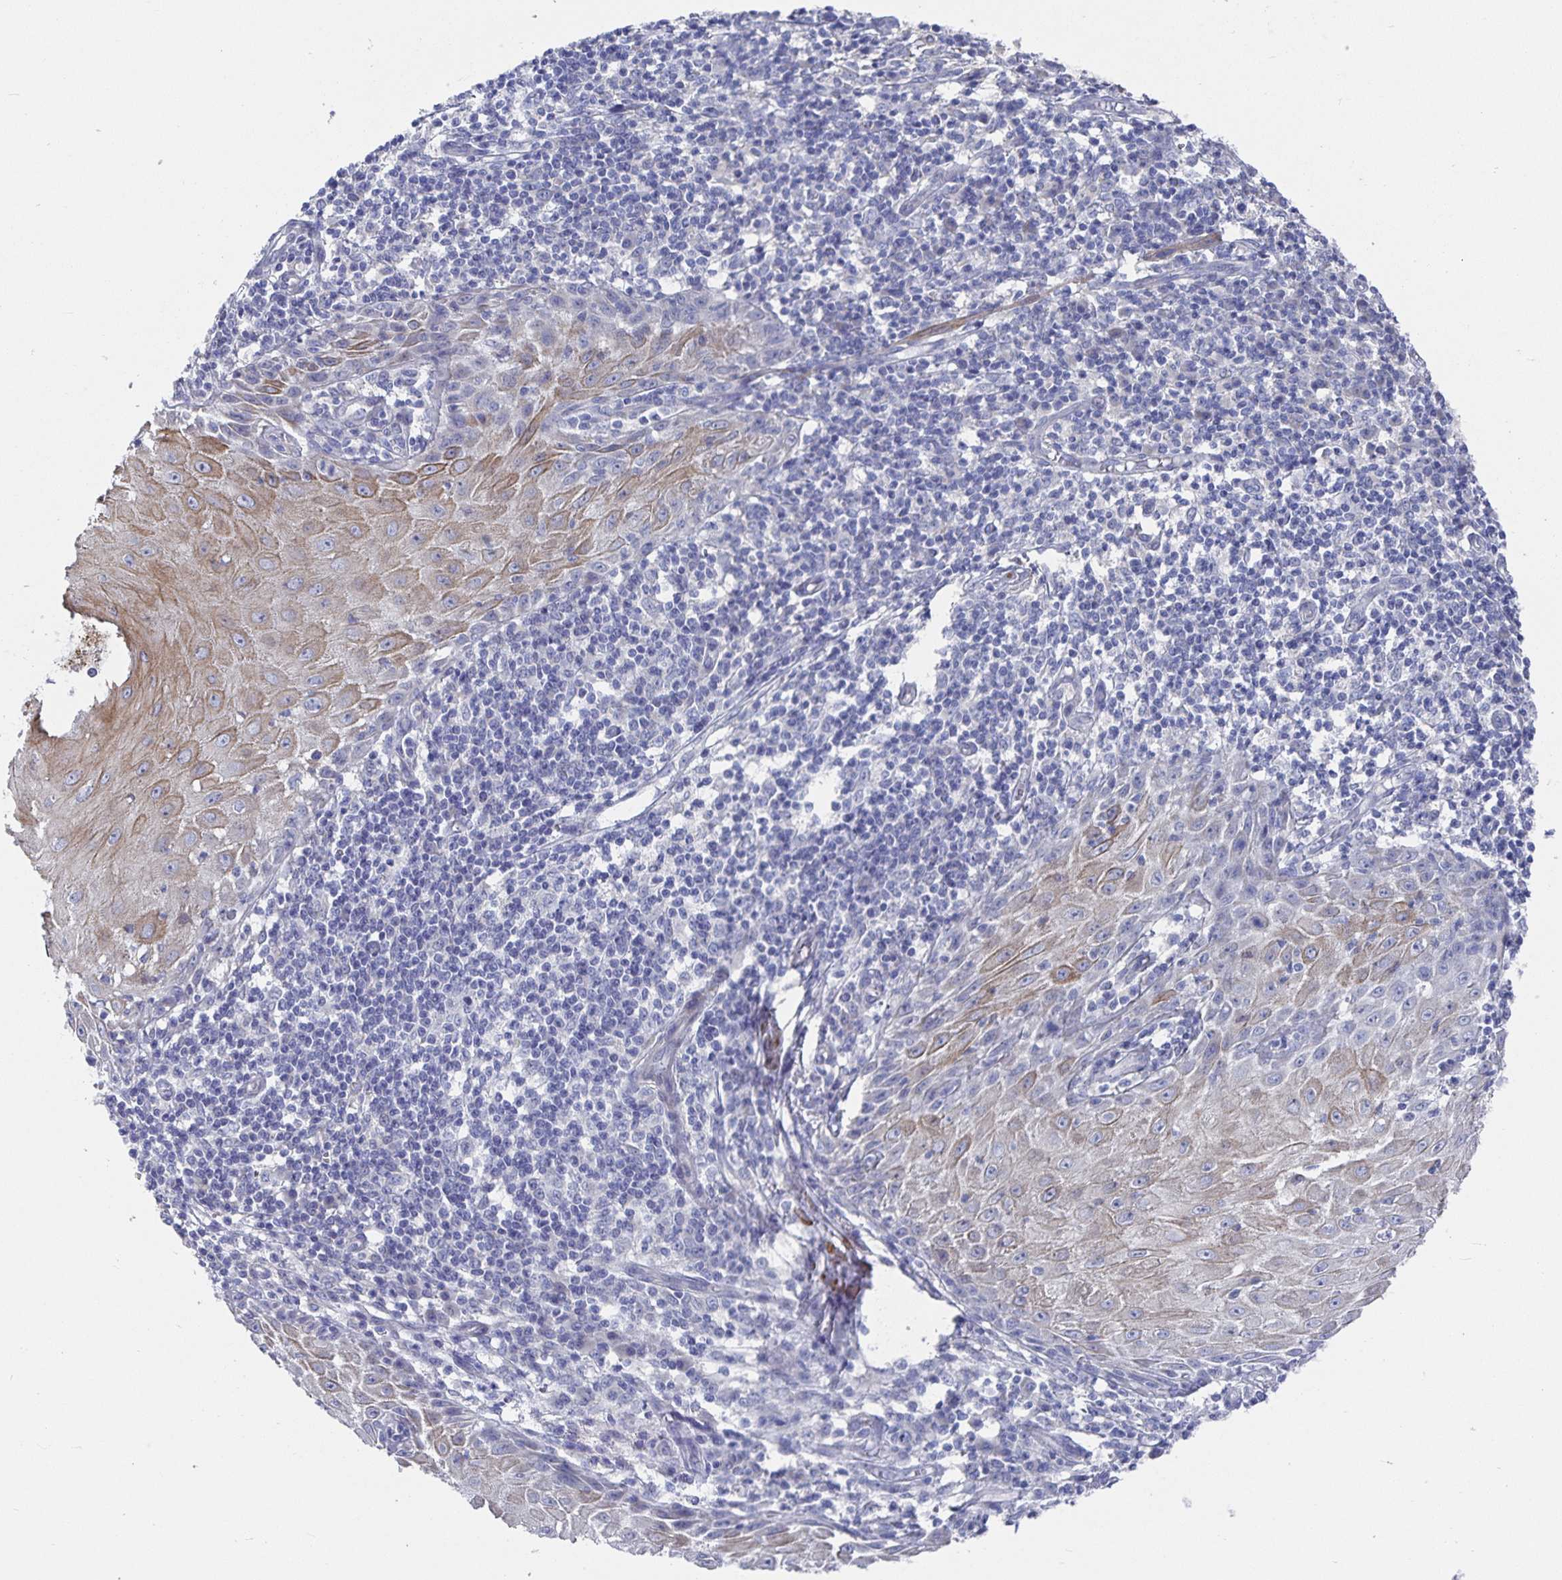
{"staining": {"intensity": "weak", "quantity": "<25%", "location": "cytoplasmic/membranous"}, "tissue": "skin cancer", "cell_type": "Tumor cells", "image_type": "cancer", "snomed": [{"axis": "morphology", "description": "Squamous cell carcinoma, NOS"}, {"axis": "topography", "description": "Skin"}], "caption": "Image shows no significant protein staining in tumor cells of skin cancer.", "gene": "ZIK1", "patient": {"sex": "female", "age": 73}}